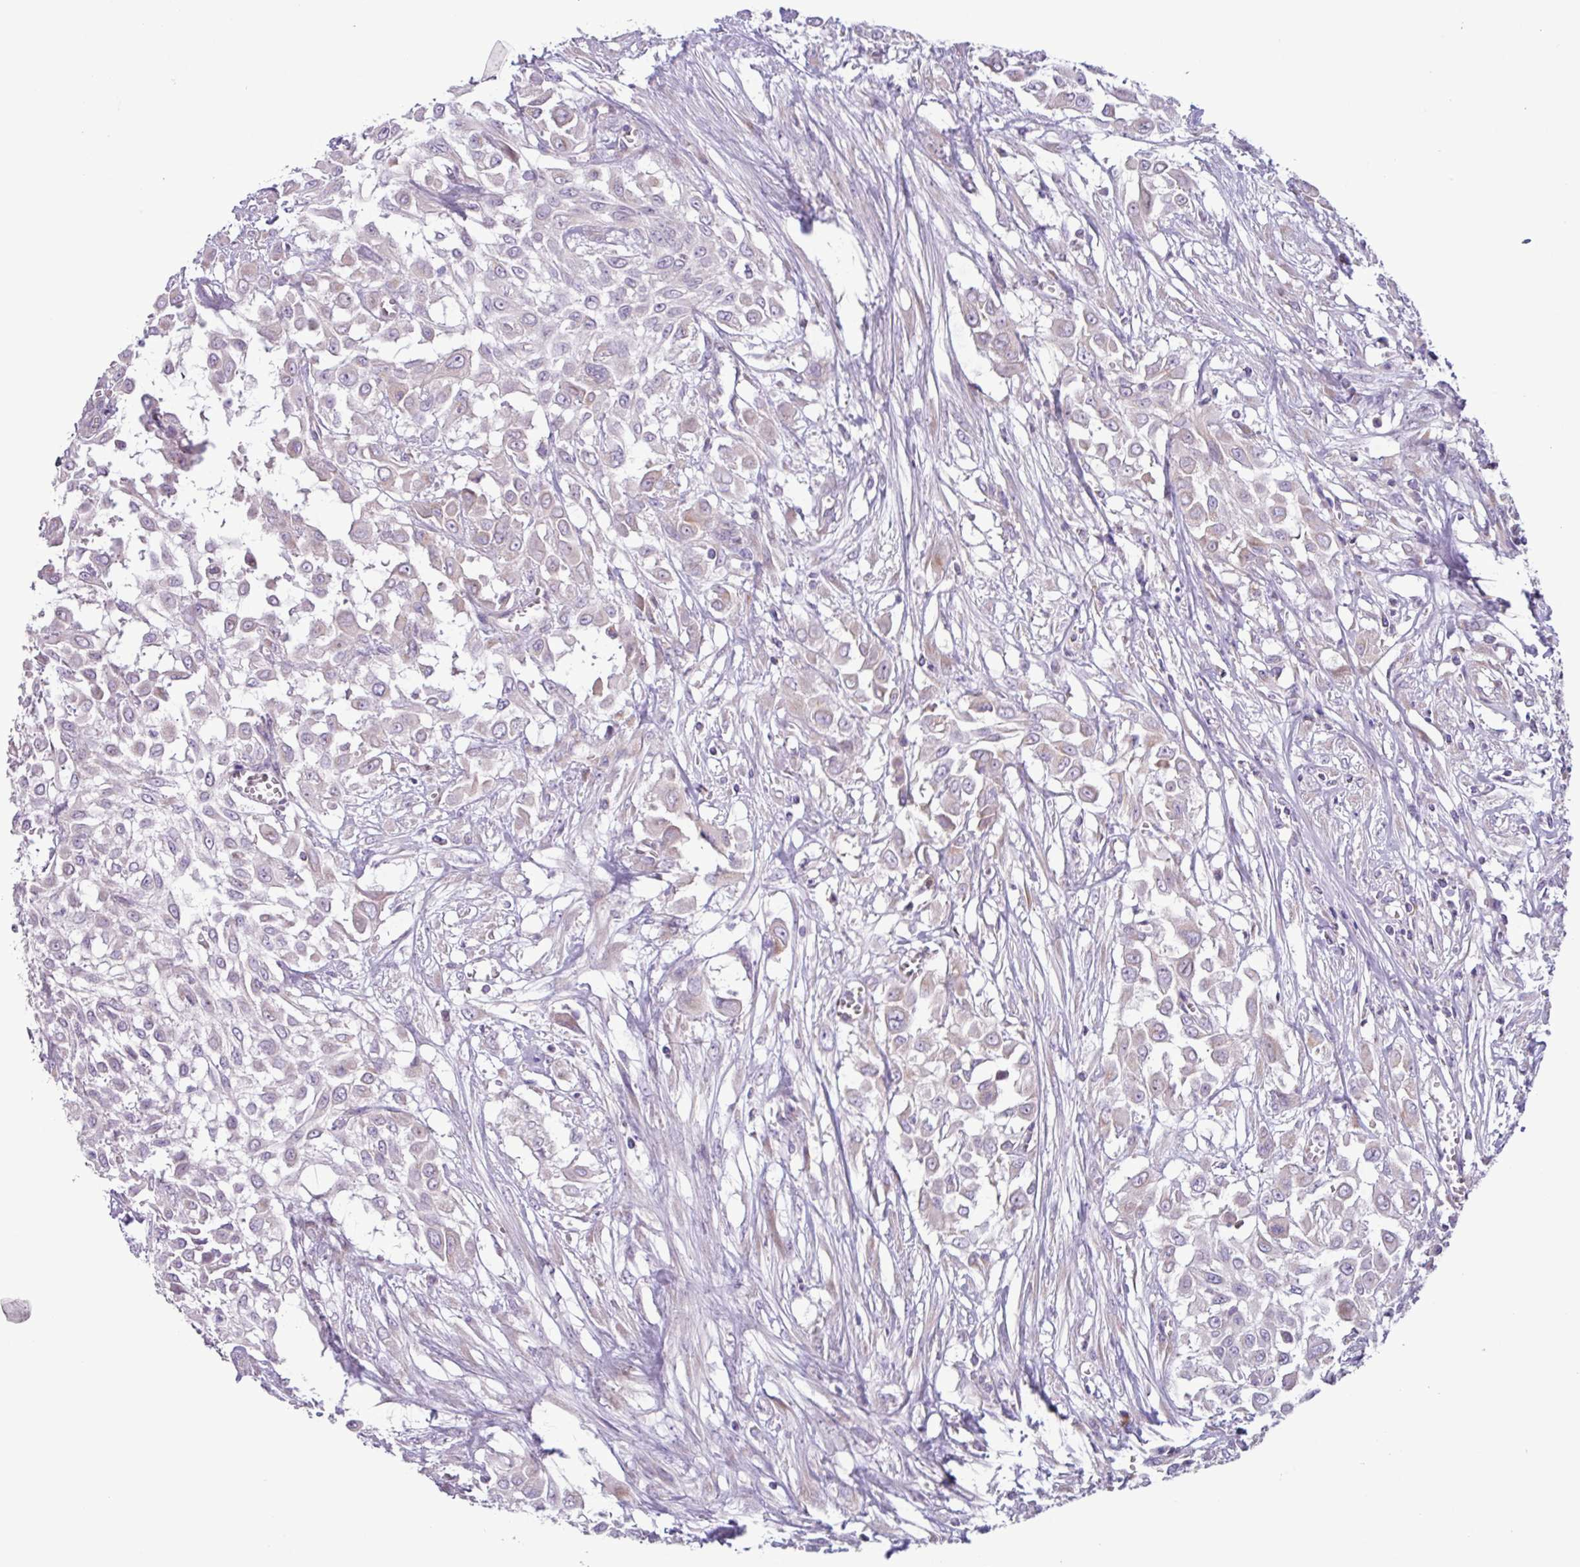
{"staining": {"intensity": "negative", "quantity": "none", "location": "none"}, "tissue": "urothelial cancer", "cell_type": "Tumor cells", "image_type": "cancer", "snomed": [{"axis": "morphology", "description": "Urothelial carcinoma, High grade"}, {"axis": "topography", "description": "Urinary bladder"}], "caption": "IHC of high-grade urothelial carcinoma displays no positivity in tumor cells.", "gene": "STIMATE", "patient": {"sex": "male", "age": 57}}